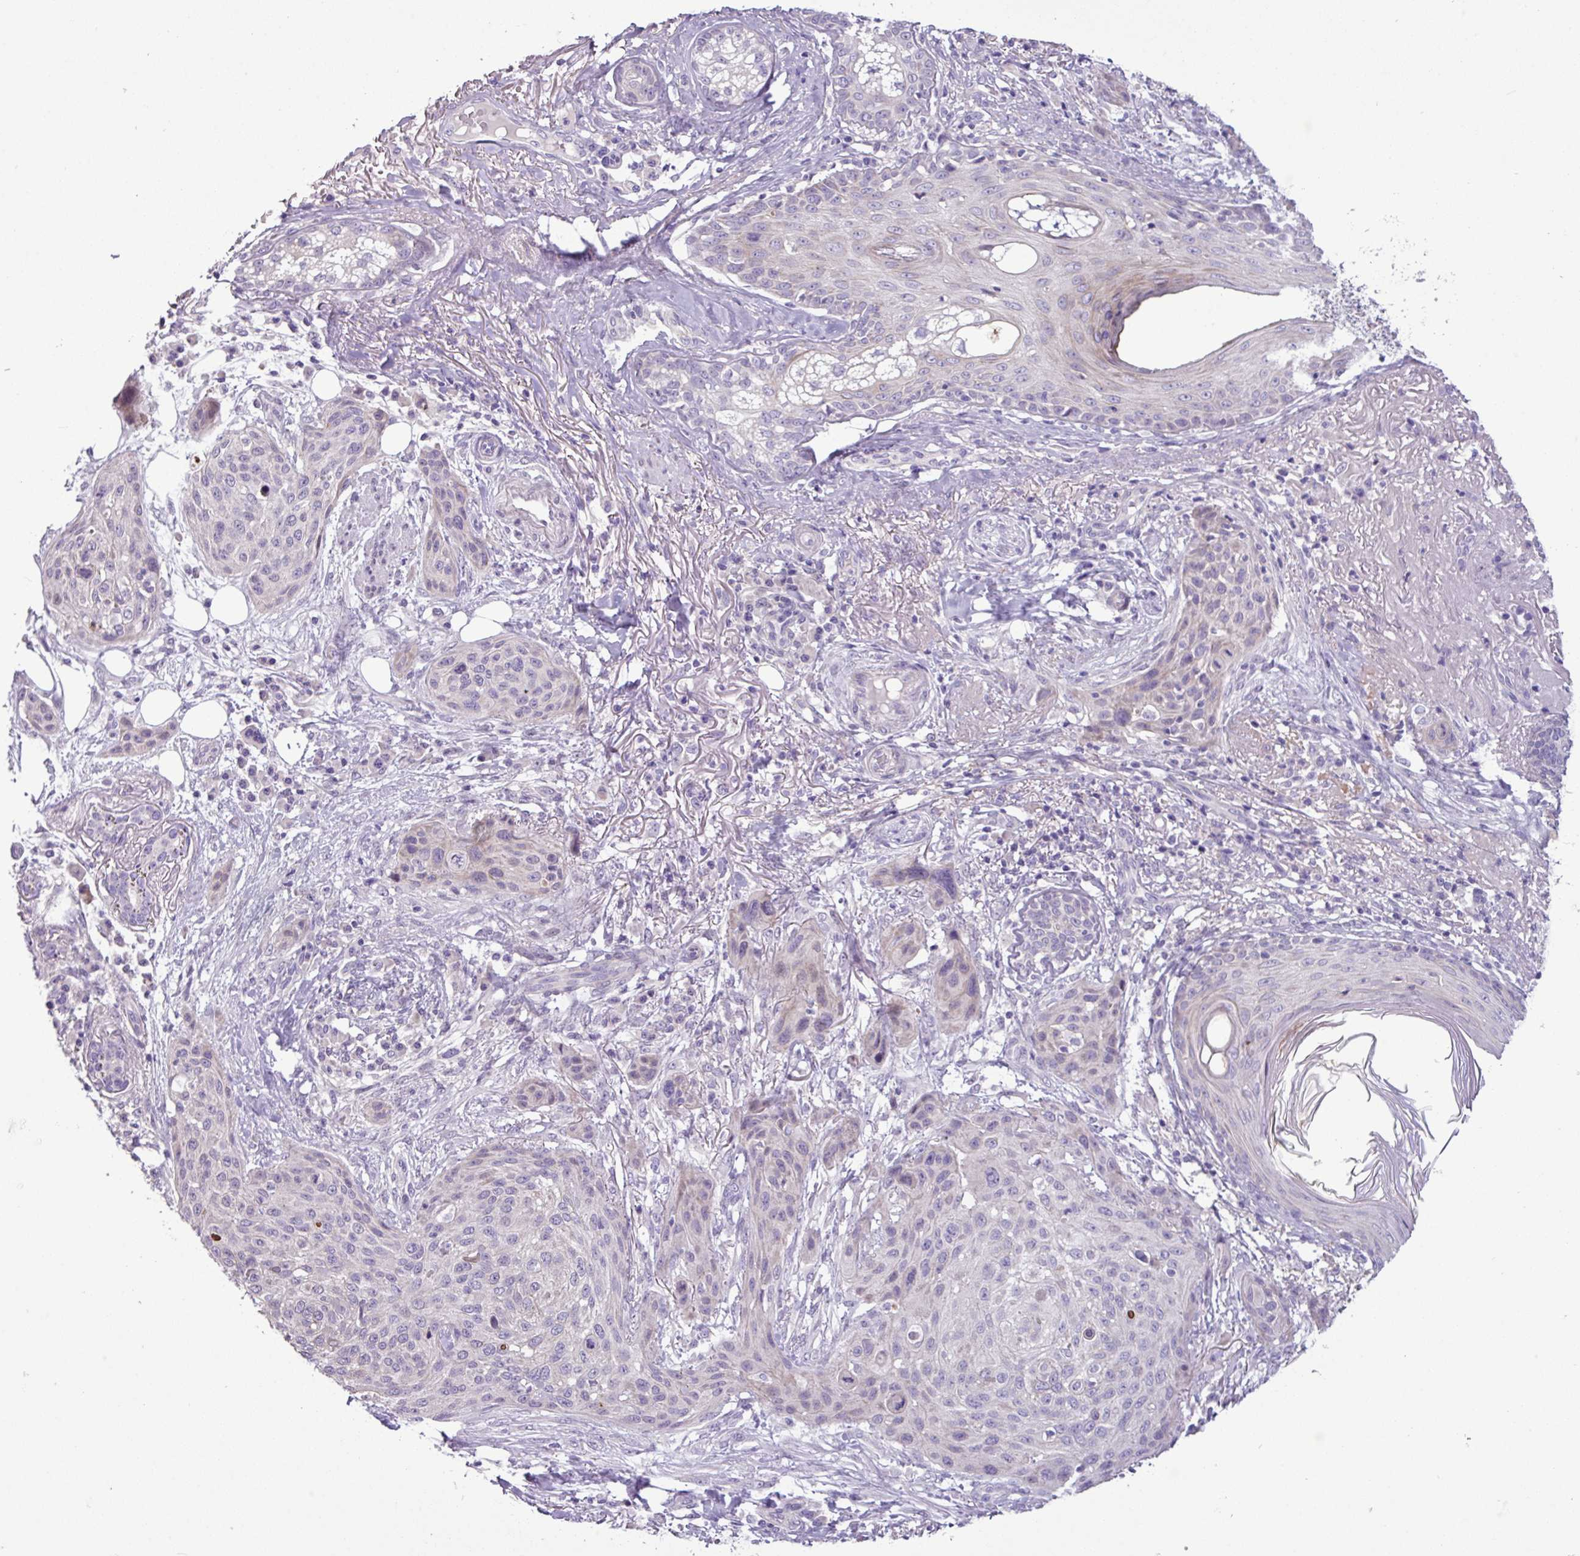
{"staining": {"intensity": "negative", "quantity": "none", "location": "none"}, "tissue": "skin cancer", "cell_type": "Tumor cells", "image_type": "cancer", "snomed": [{"axis": "morphology", "description": "Squamous cell carcinoma, NOS"}, {"axis": "topography", "description": "Skin"}], "caption": "Tumor cells are negative for protein expression in human skin cancer (squamous cell carcinoma). Nuclei are stained in blue.", "gene": "PNLDC1", "patient": {"sex": "female", "age": 87}}